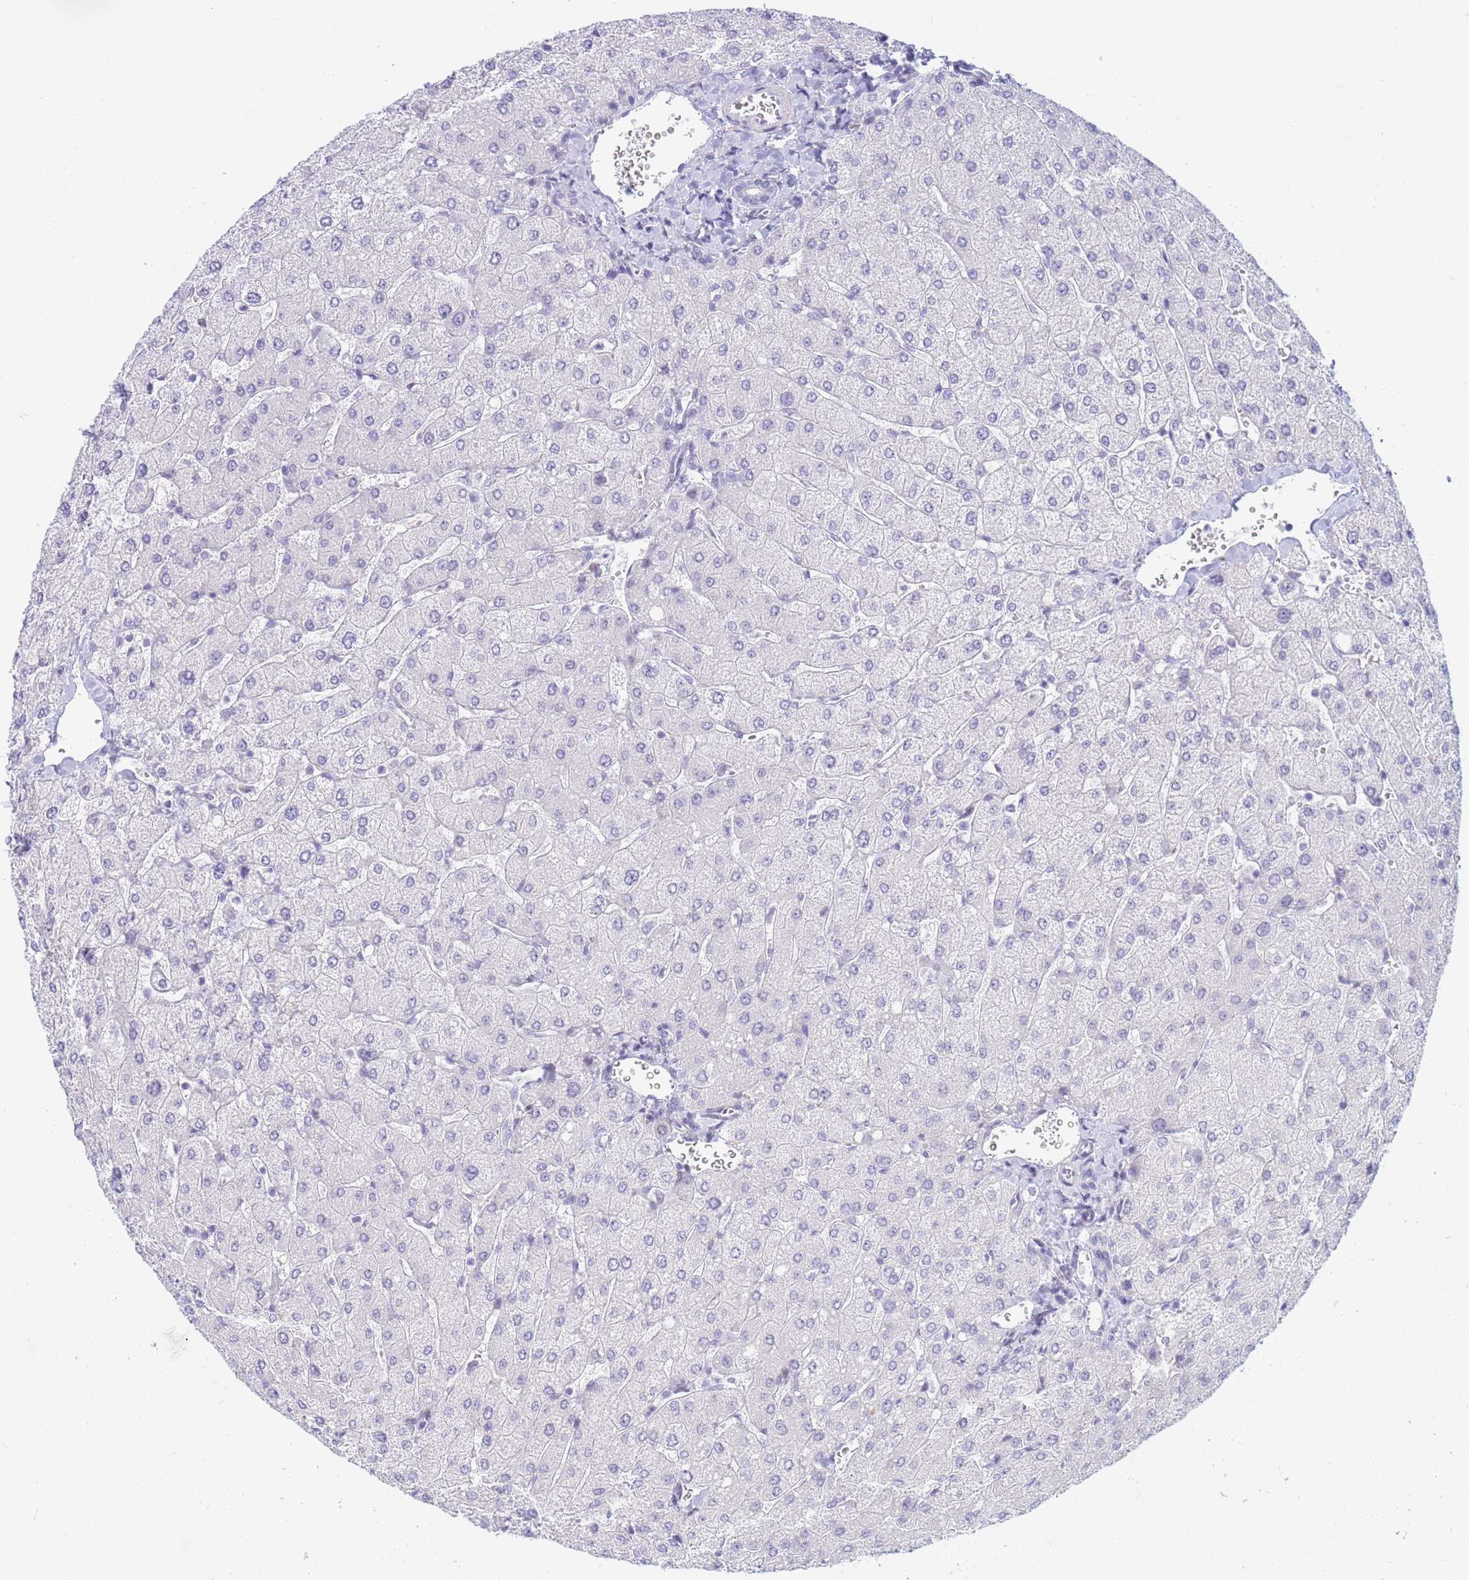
{"staining": {"intensity": "negative", "quantity": "none", "location": "none"}, "tissue": "liver", "cell_type": "Cholangiocytes", "image_type": "normal", "snomed": [{"axis": "morphology", "description": "Normal tissue, NOS"}, {"axis": "topography", "description": "Liver"}], "caption": "Photomicrograph shows no significant protein expression in cholangiocytes of unremarkable liver.", "gene": "SNX20", "patient": {"sex": "male", "age": 55}}